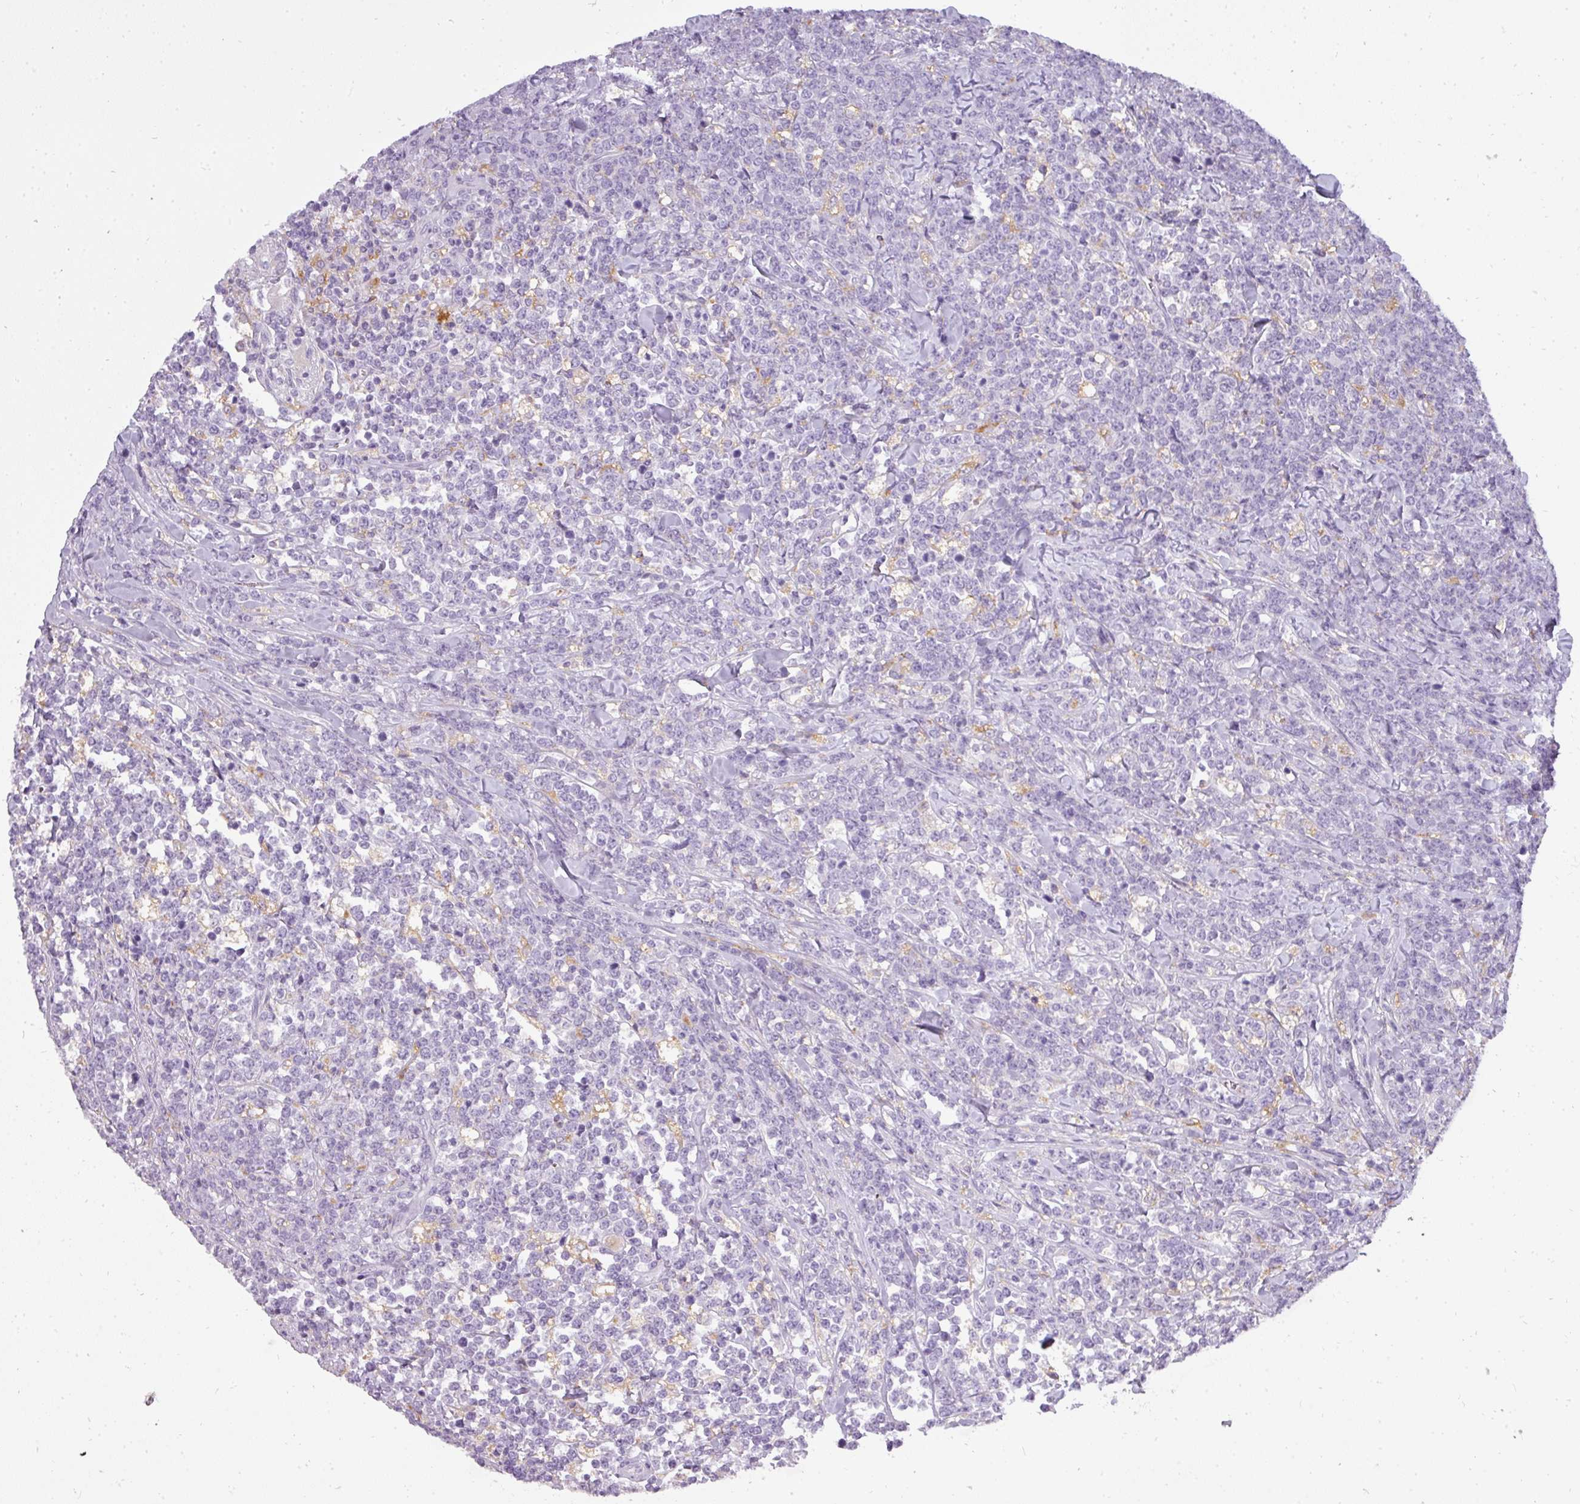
{"staining": {"intensity": "negative", "quantity": "none", "location": "none"}, "tissue": "lymphoma", "cell_type": "Tumor cells", "image_type": "cancer", "snomed": [{"axis": "morphology", "description": "Malignant lymphoma, non-Hodgkin's type, High grade"}, {"axis": "topography", "description": "Small intestine"}], "caption": "Immunohistochemistry histopathology image of neoplastic tissue: lymphoma stained with DAB exhibits no significant protein positivity in tumor cells. (Immunohistochemistry, brightfield microscopy, high magnification).", "gene": "ATP6V1D", "patient": {"sex": "male", "age": 8}}